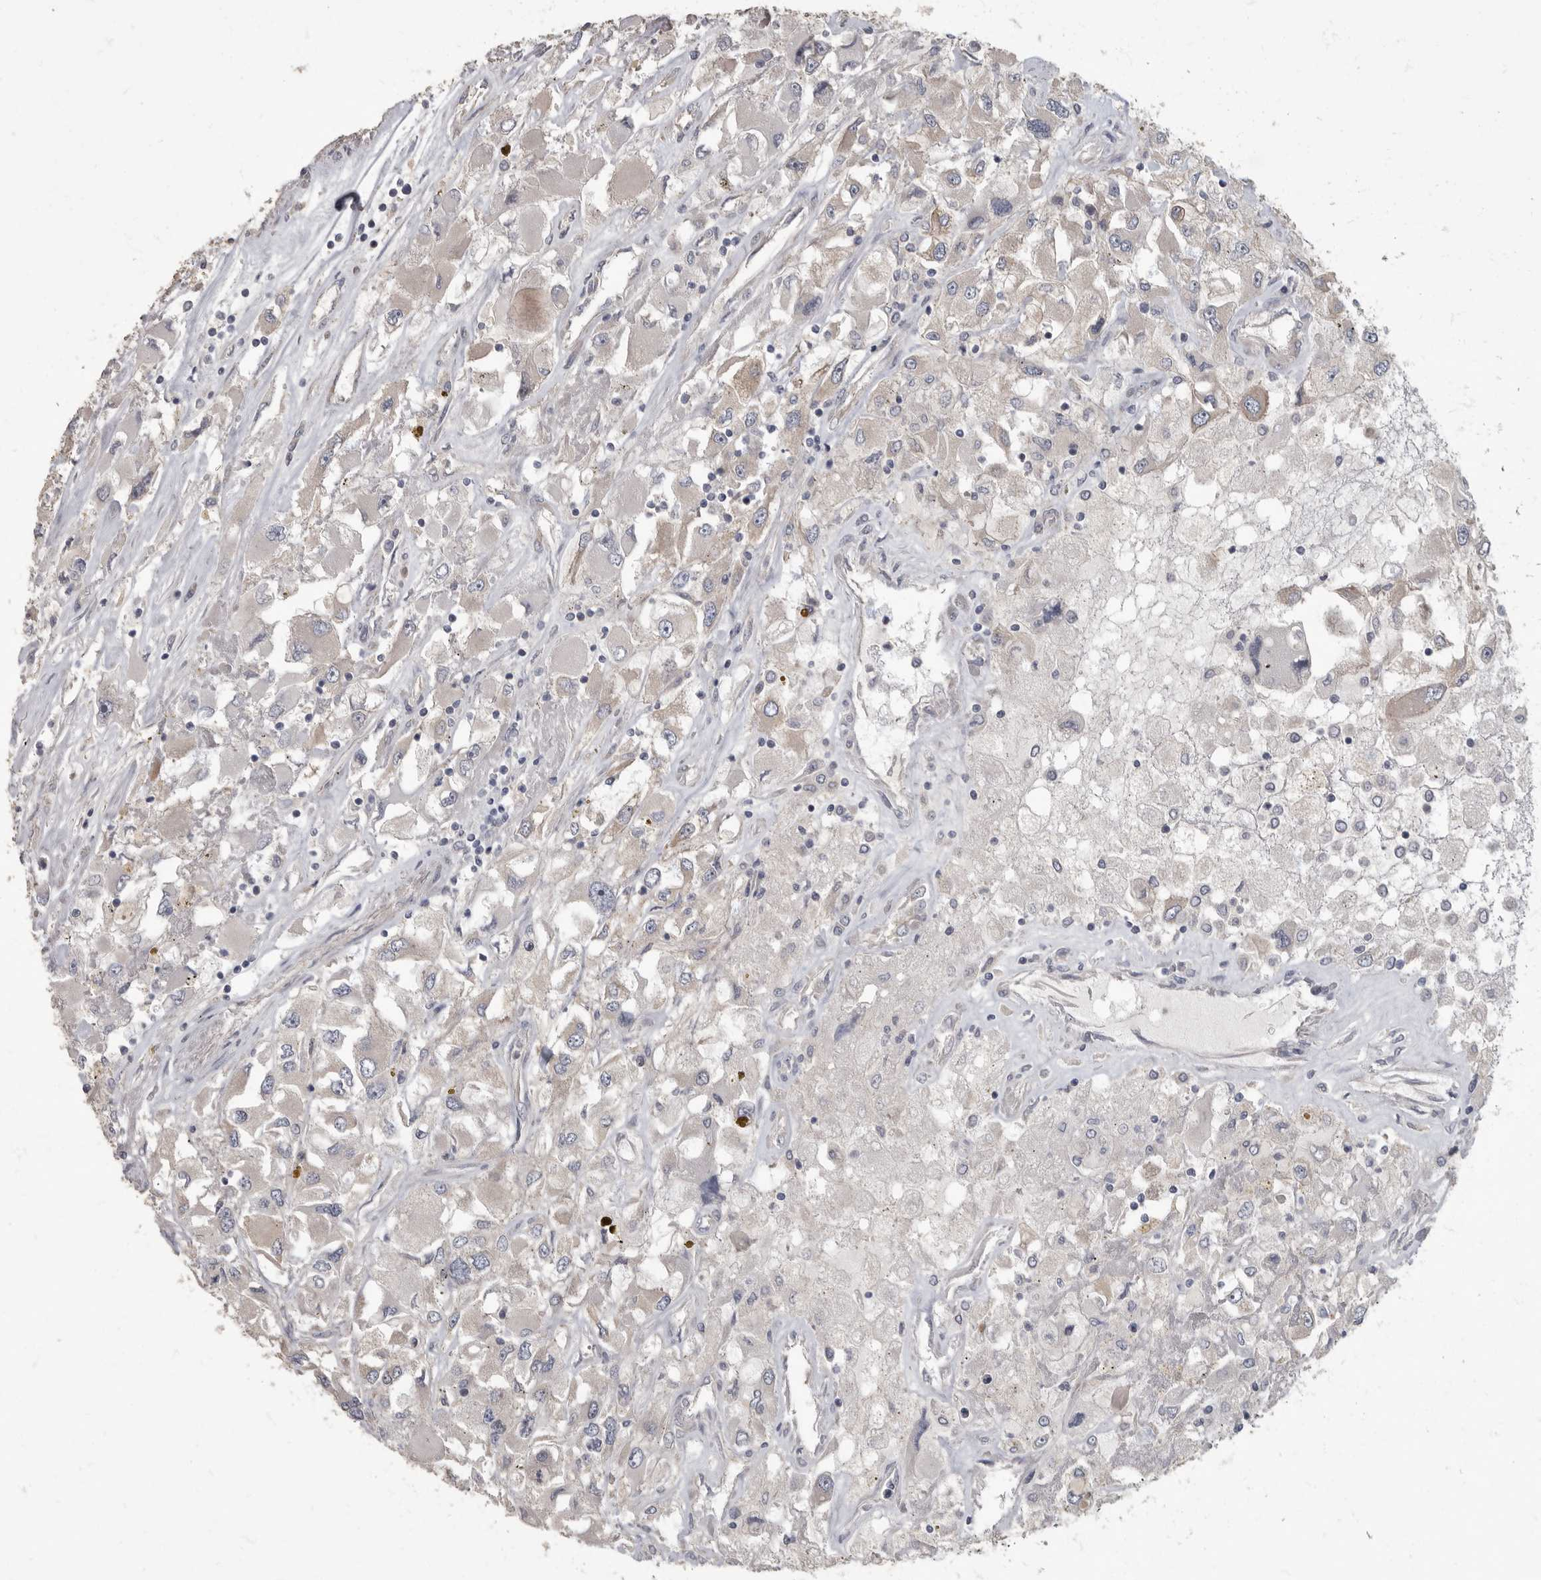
{"staining": {"intensity": "negative", "quantity": "none", "location": "none"}, "tissue": "renal cancer", "cell_type": "Tumor cells", "image_type": "cancer", "snomed": [{"axis": "morphology", "description": "Adenocarcinoma, NOS"}, {"axis": "topography", "description": "Kidney"}], "caption": "Human renal cancer stained for a protein using IHC shows no expression in tumor cells.", "gene": "PDK1", "patient": {"sex": "female", "age": 52}}